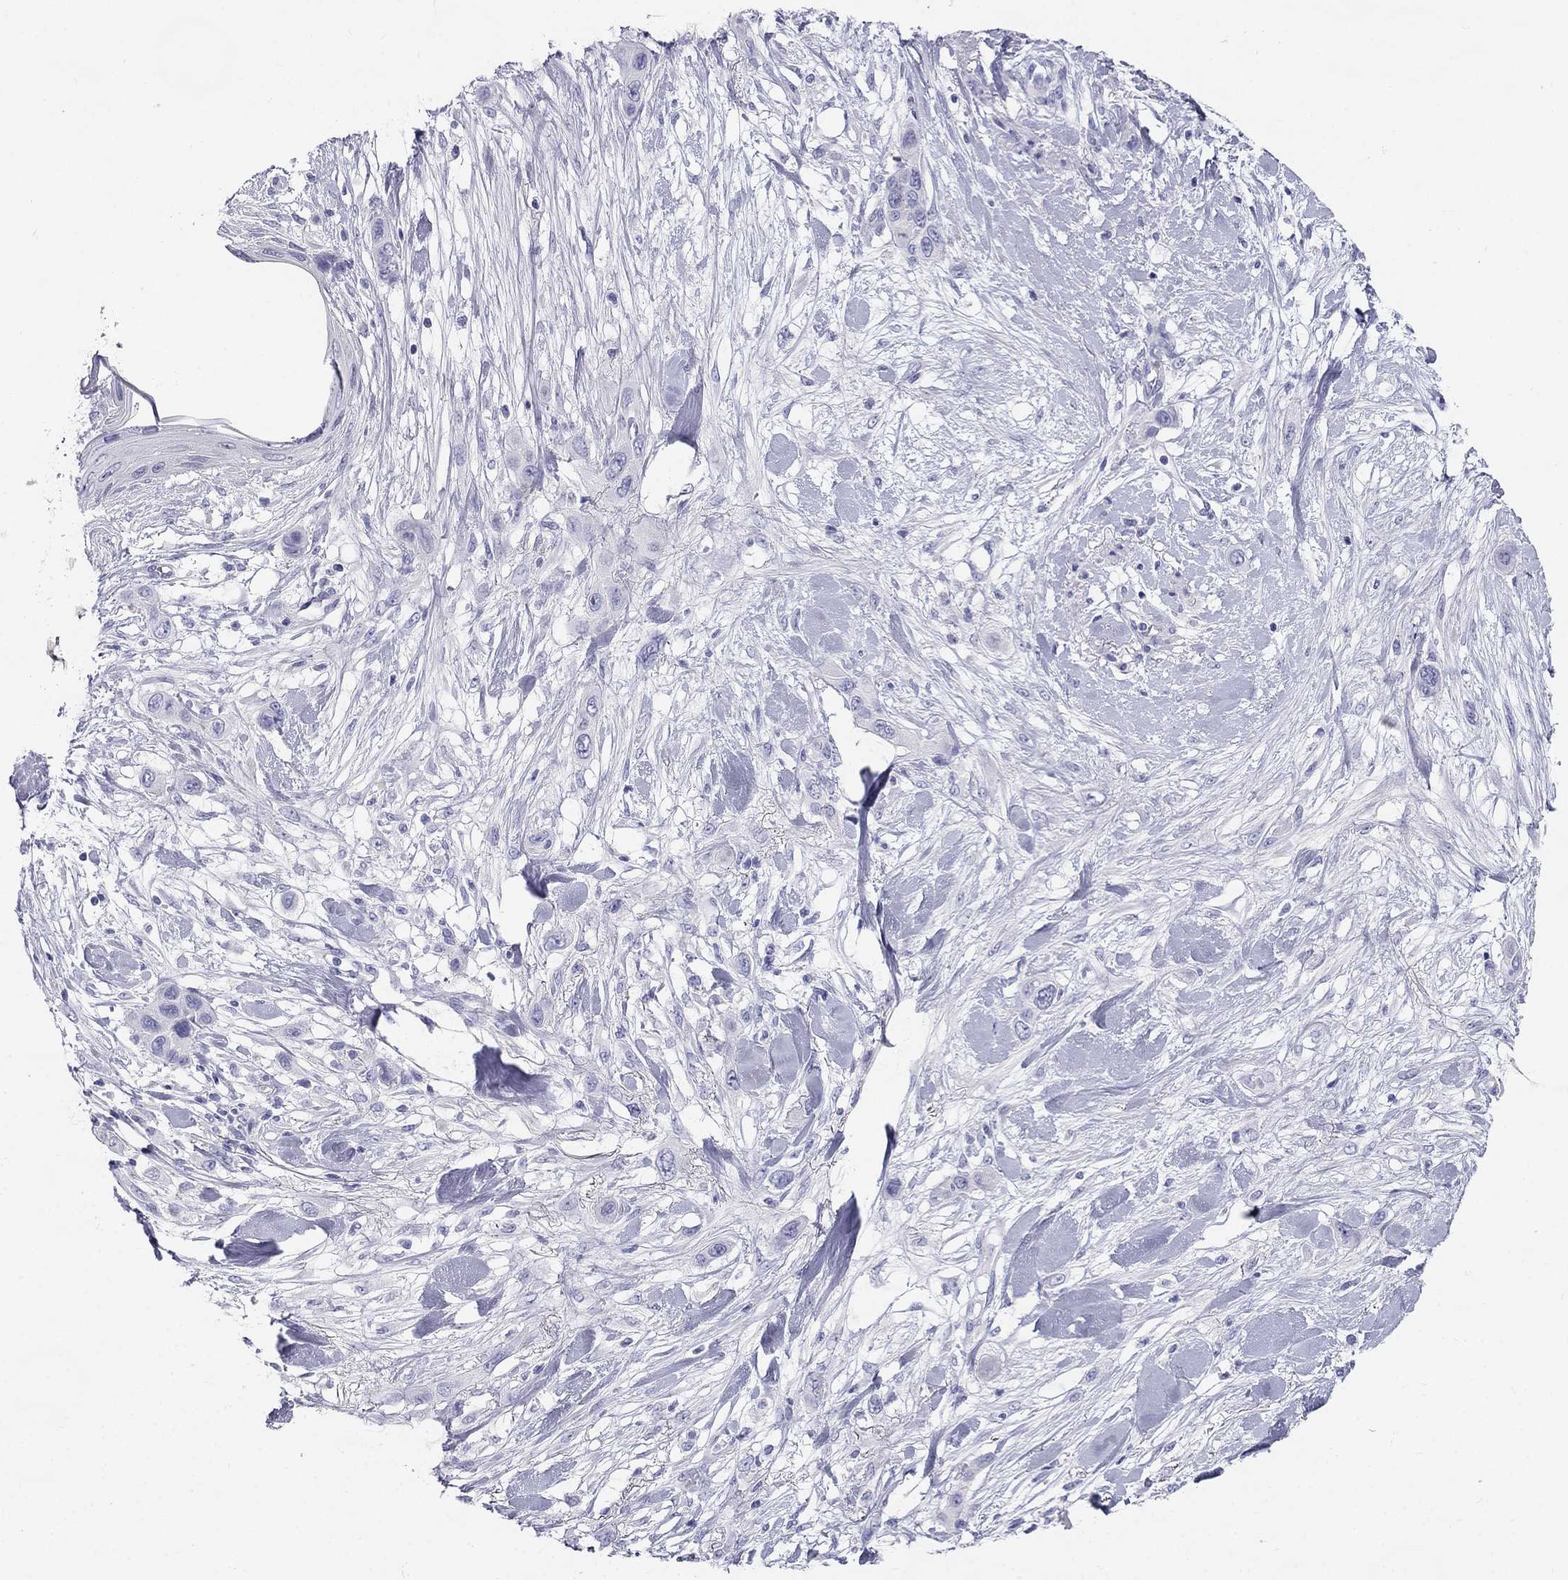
{"staining": {"intensity": "negative", "quantity": "none", "location": "none"}, "tissue": "skin cancer", "cell_type": "Tumor cells", "image_type": "cancer", "snomed": [{"axis": "morphology", "description": "Squamous cell carcinoma, NOS"}, {"axis": "topography", "description": "Skin"}], "caption": "Image shows no protein positivity in tumor cells of skin cancer (squamous cell carcinoma) tissue.", "gene": "RFLNA", "patient": {"sex": "male", "age": 79}}